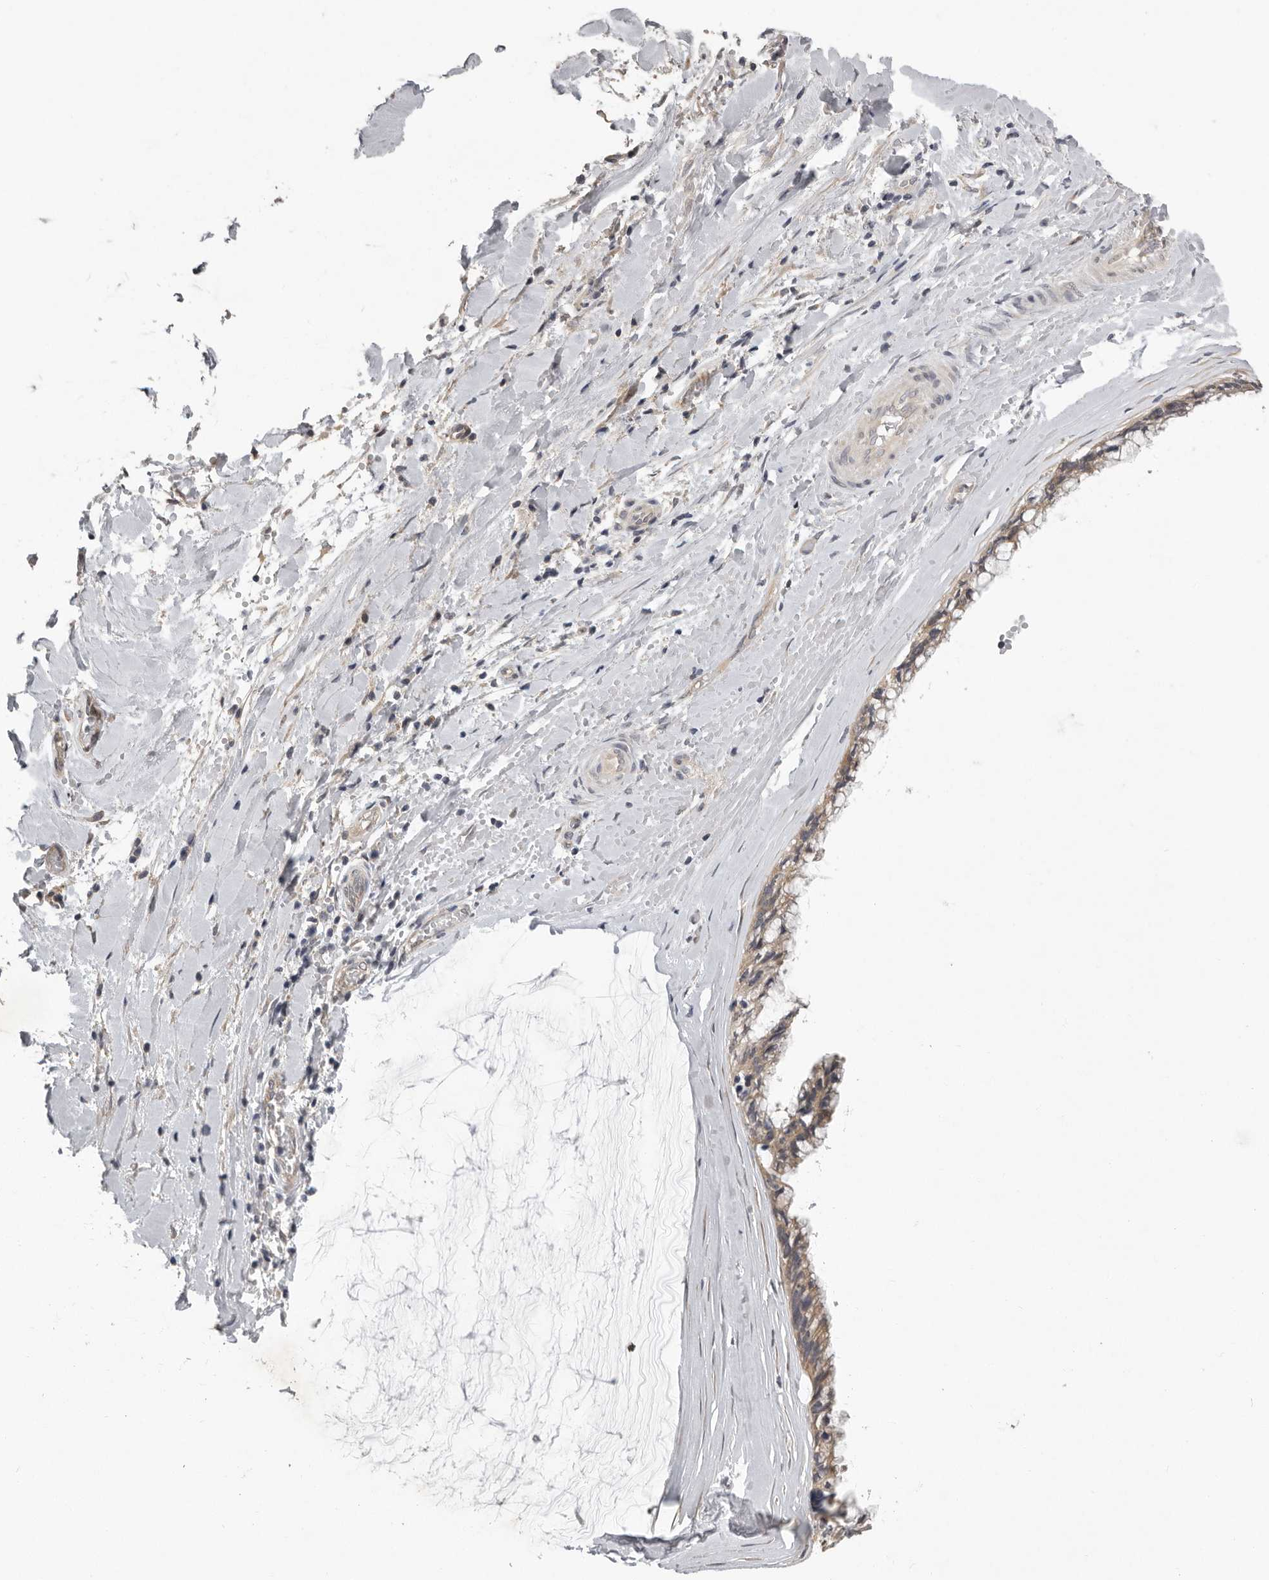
{"staining": {"intensity": "weak", "quantity": ">75%", "location": "cytoplasmic/membranous"}, "tissue": "ovarian cancer", "cell_type": "Tumor cells", "image_type": "cancer", "snomed": [{"axis": "morphology", "description": "Cystadenocarcinoma, mucinous, NOS"}, {"axis": "topography", "description": "Ovary"}], "caption": "Immunohistochemistry (IHC) histopathology image of ovarian cancer (mucinous cystadenocarcinoma) stained for a protein (brown), which demonstrates low levels of weak cytoplasmic/membranous expression in about >75% of tumor cells.", "gene": "RALGPS2", "patient": {"sex": "female", "age": 39}}